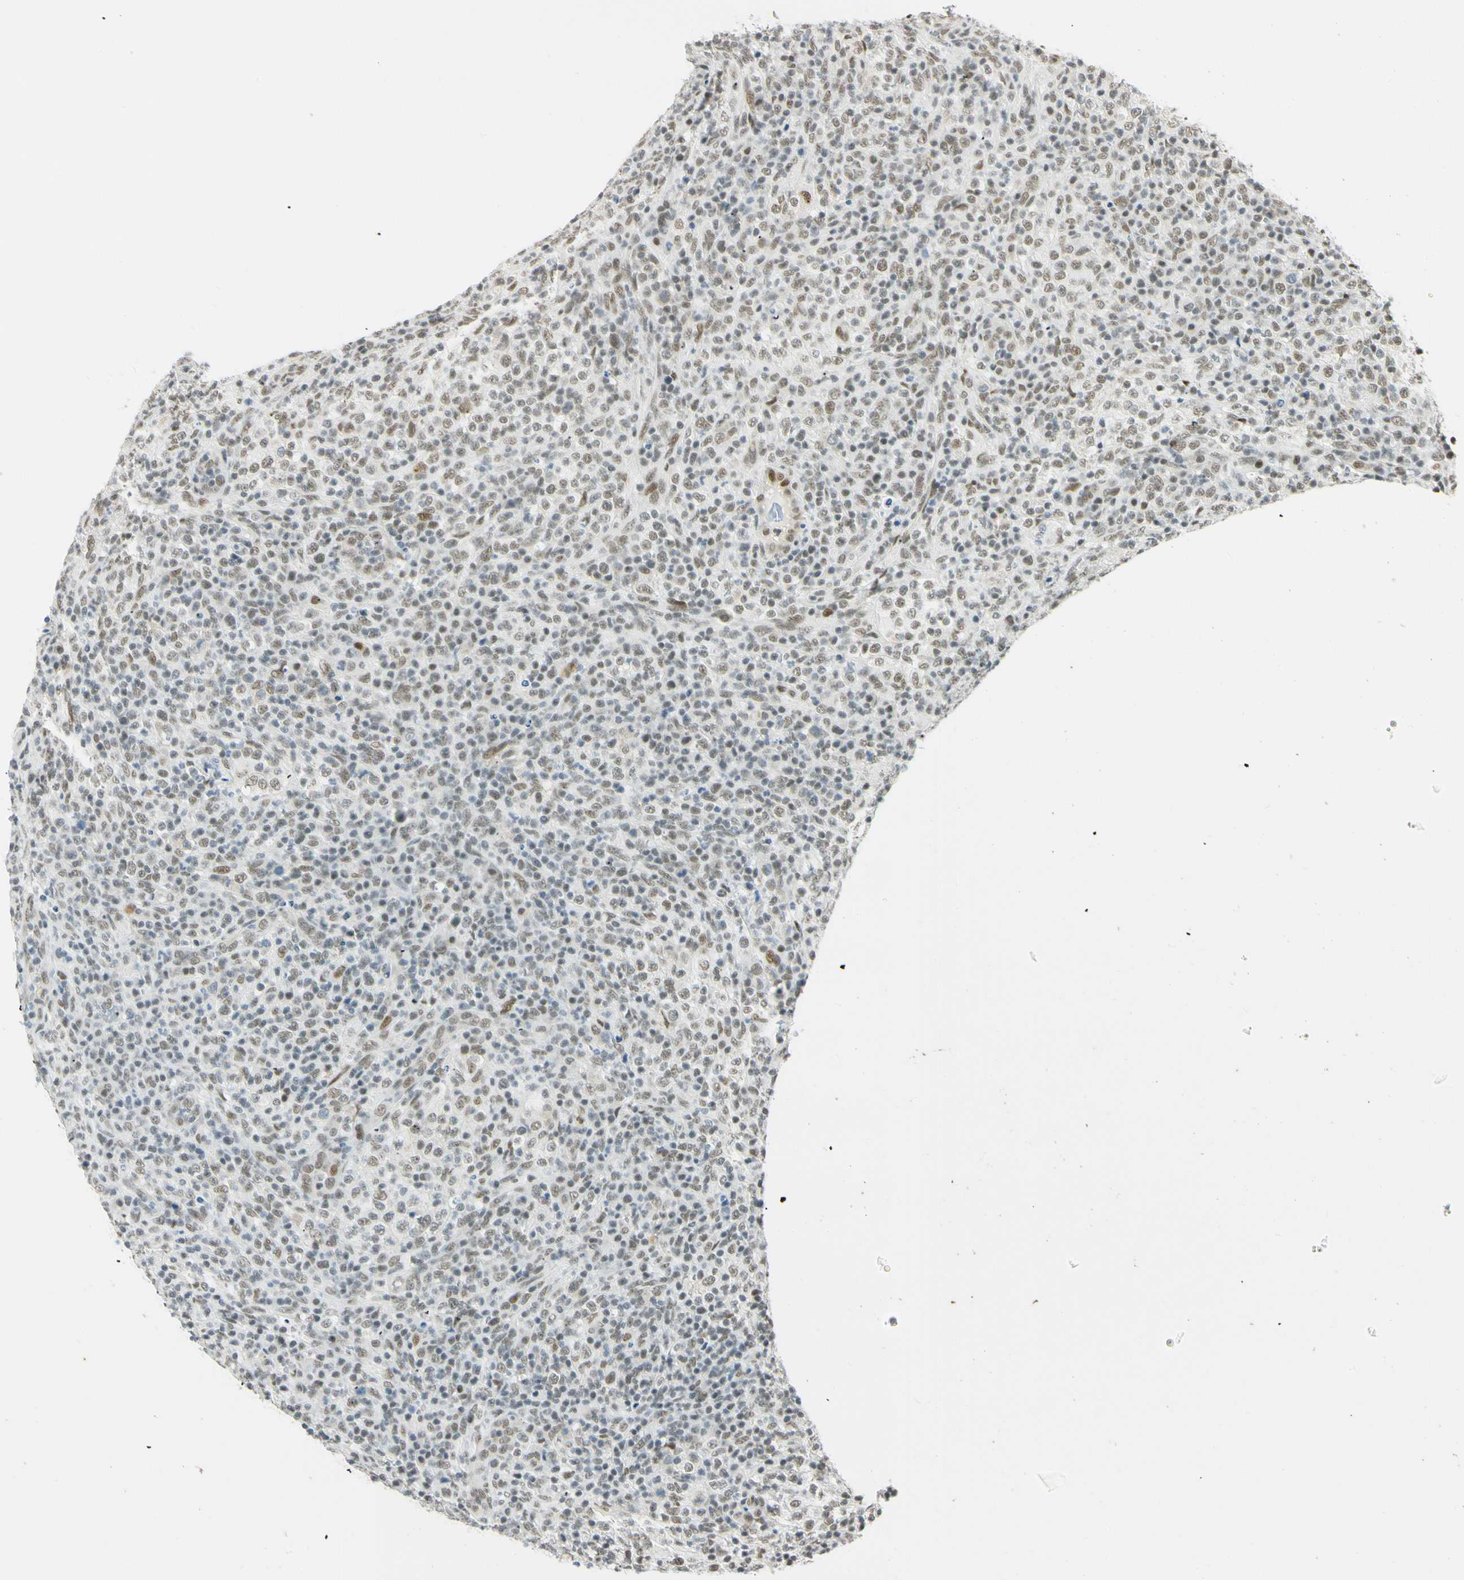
{"staining": {"intensity": "moderate", "quantity": ">75%", "location": "nuclear"}, "tissue": "lymphoma", "cell_type": "Tumor cells", "image_type": "cancer", "snomed": [{"axis": "morphology", "description": "Malignant lymphoma, non-Hodgkin's type, High grade"}, {"axis": "topography", "description": "Lymph node"}], "caption": "Protein expression analysis of human malignant lymphoma, non-Hodgkin's type (high-grade) reveals moderate nuclear staining in approximately >75% of tumor cells. The protein of interest is stained brown, and the nuclei are stained in blue (DAB (3,3'-diaminobenzidine) IHC with brightfield microscopy, high magnification).", "gene": "NELFE", "patient": {"sex": "female", "age": 76}}